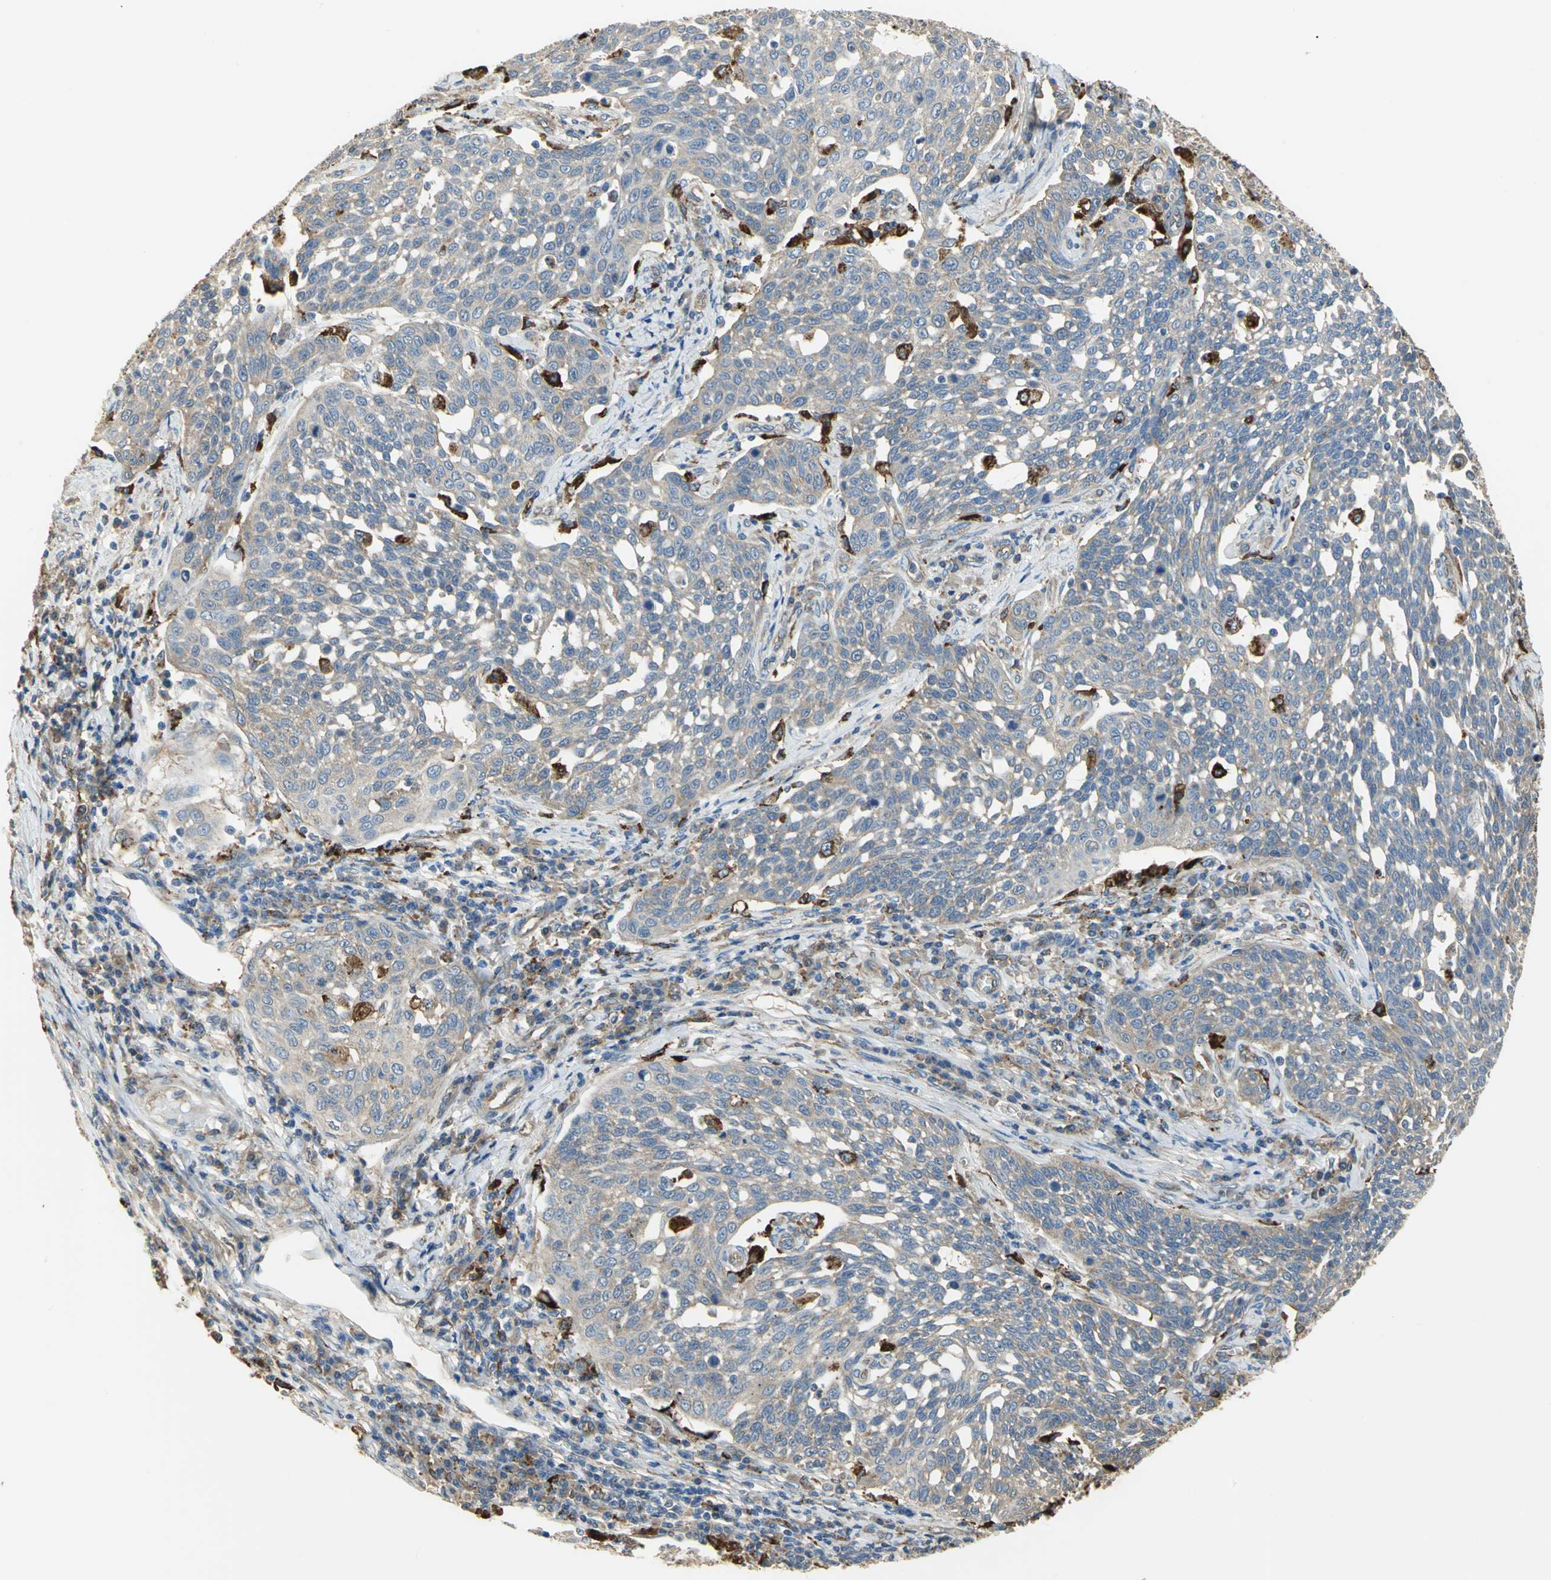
{"staining": {"intensity": "negative", "quantity": "none", "location": "none"}, "tissue": "cervical cancer", "cell_type": "Tumor cells", "image_type": "cancer", "snomed": [{"axis": "morphology", "description": "Squamous cell carcinoma, NOS"}, {"axis": "topography", "description": "Cervix"}], "caption": "DAB immunohistochemical staining of human cervical squamous cell carcinoma demonstrates no significant positivity in tumor cells. (DAB IHC with hematoxylin counter stain).", "gene": "DIAPH2", "patient": {"sex": "female", "age": 34}}